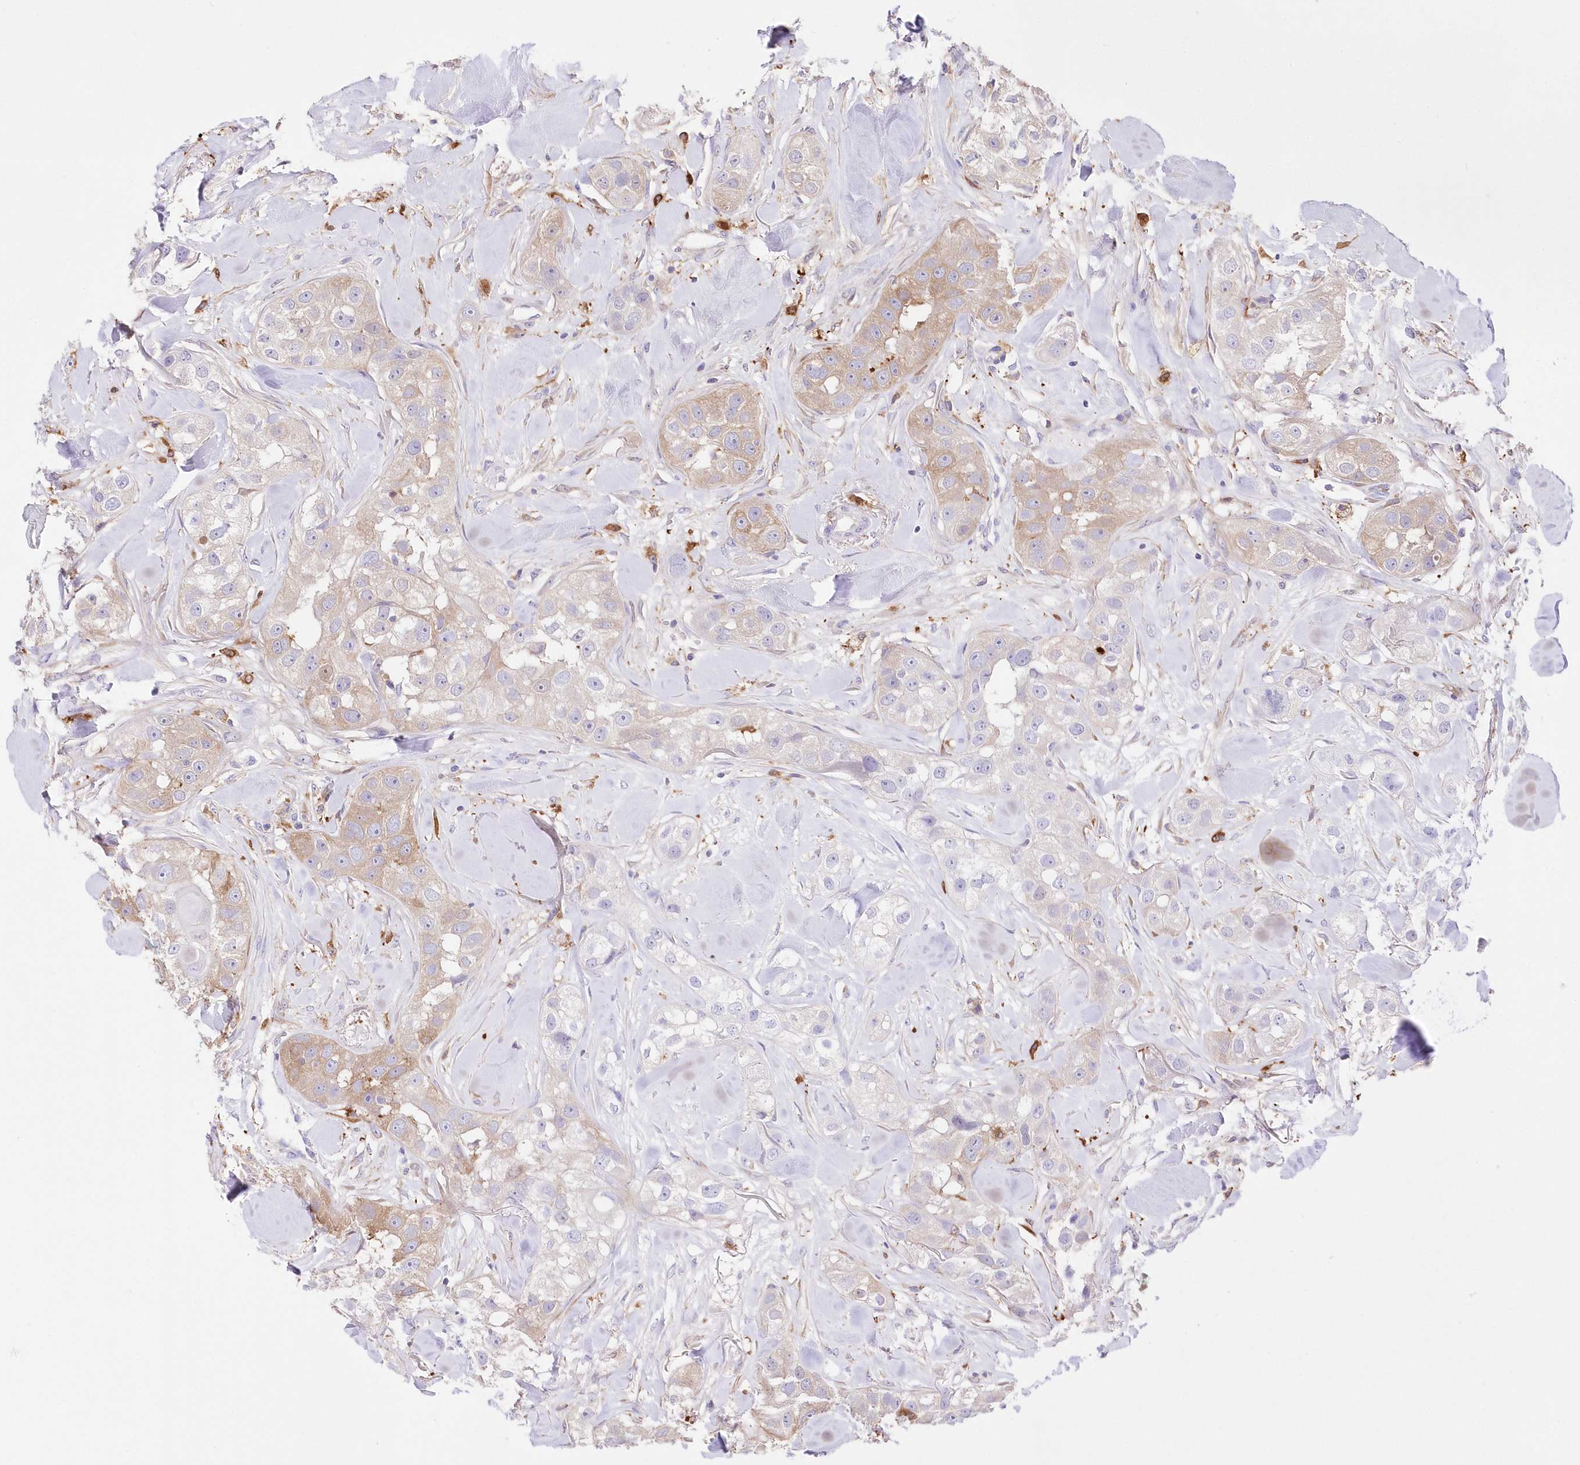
{"staining": {"intensity": "moderate", "quantity": "<25%", "location": "cytoplasmic/membranous"}, "tissue": "head and neck cancer", "cell_type": "Tumor cells", "image_type": "cancer", "snomed": [{"axis": "morphology", "description": "Normal tissue, NOS"}, {"axis": "morphology", "description": "Squamous cell carcinoma, NOS"}, {"axis": "topography", "description": "Skeletal muscle"}, {"axis": "topography", "description": "Head-Neck"}], "caption": "IHC (DAB) staining of head and neck cancer (squamous cell carcinoma) exhibits moderate cytoplasmic/membranous protein staining in approximately <25% of tumor cells.", "gene": "DNAJC19", "patient": {"sex": "male", "age": 51}}